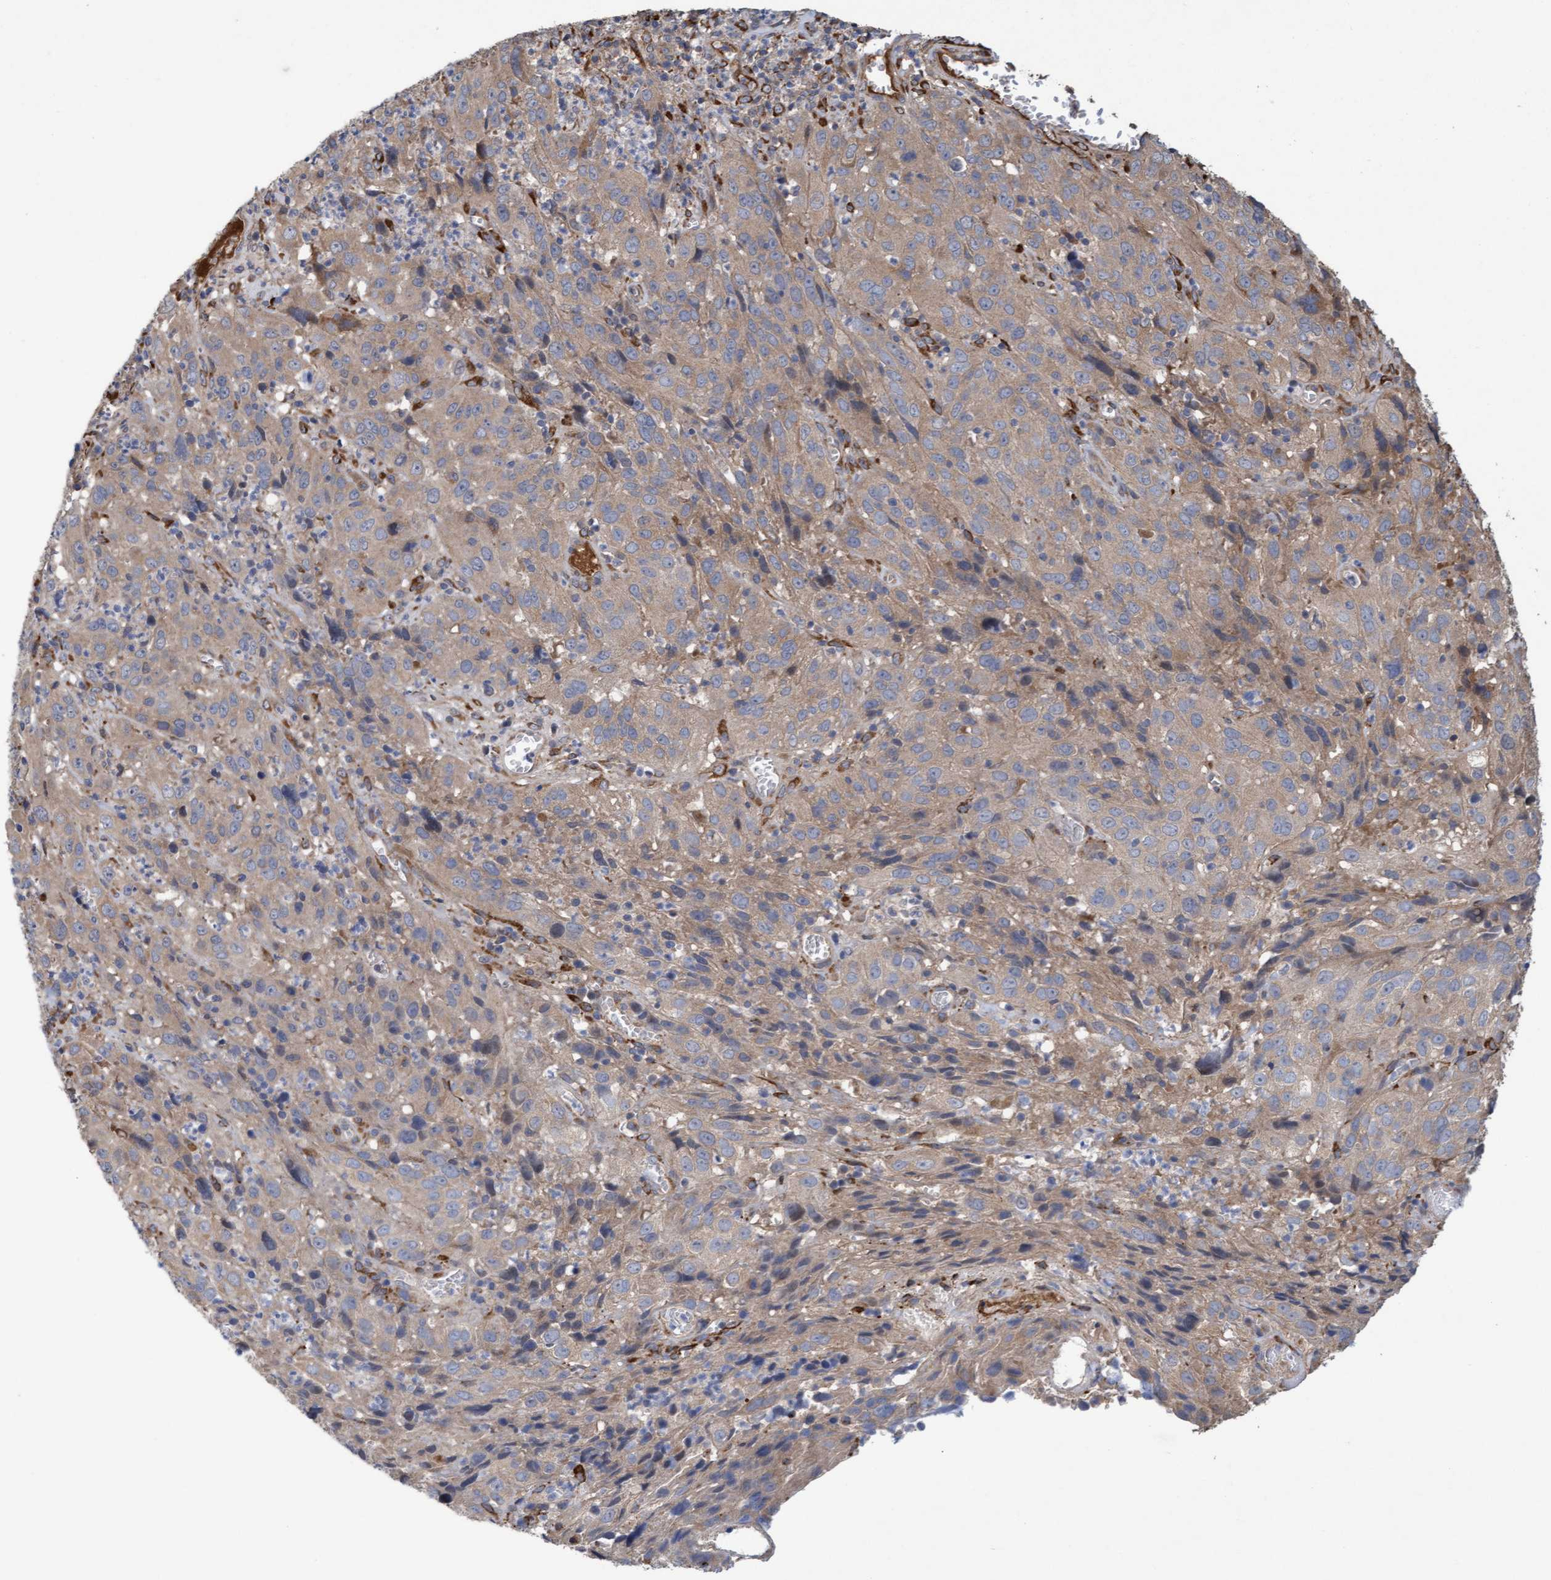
{"staining": {"intensity": "weak", "quantity": ">75%", "location": "cytoplasmic/membranous"}, "tissue": "cervical cancer", "cell_type": "Tumor cells", "image_type": "cancer", "snomed": [{"axis": "morphology", "description": "Squamous cell carcinoma, NOS"}, {"axis": "topography", "description": "Cervix"}], "caption": "Weak cytoplasmic/membranous positivity is present in approximately >75% of tumor cells in squamous cell carcinoma (cervical). The protein of interest is stained brown, and the nuclei are stained in blue (DAB IHC with brightfield microscopy, high magnification).", "gene": "DDHD2", "patient": {"sex": "female", "age": 32}}